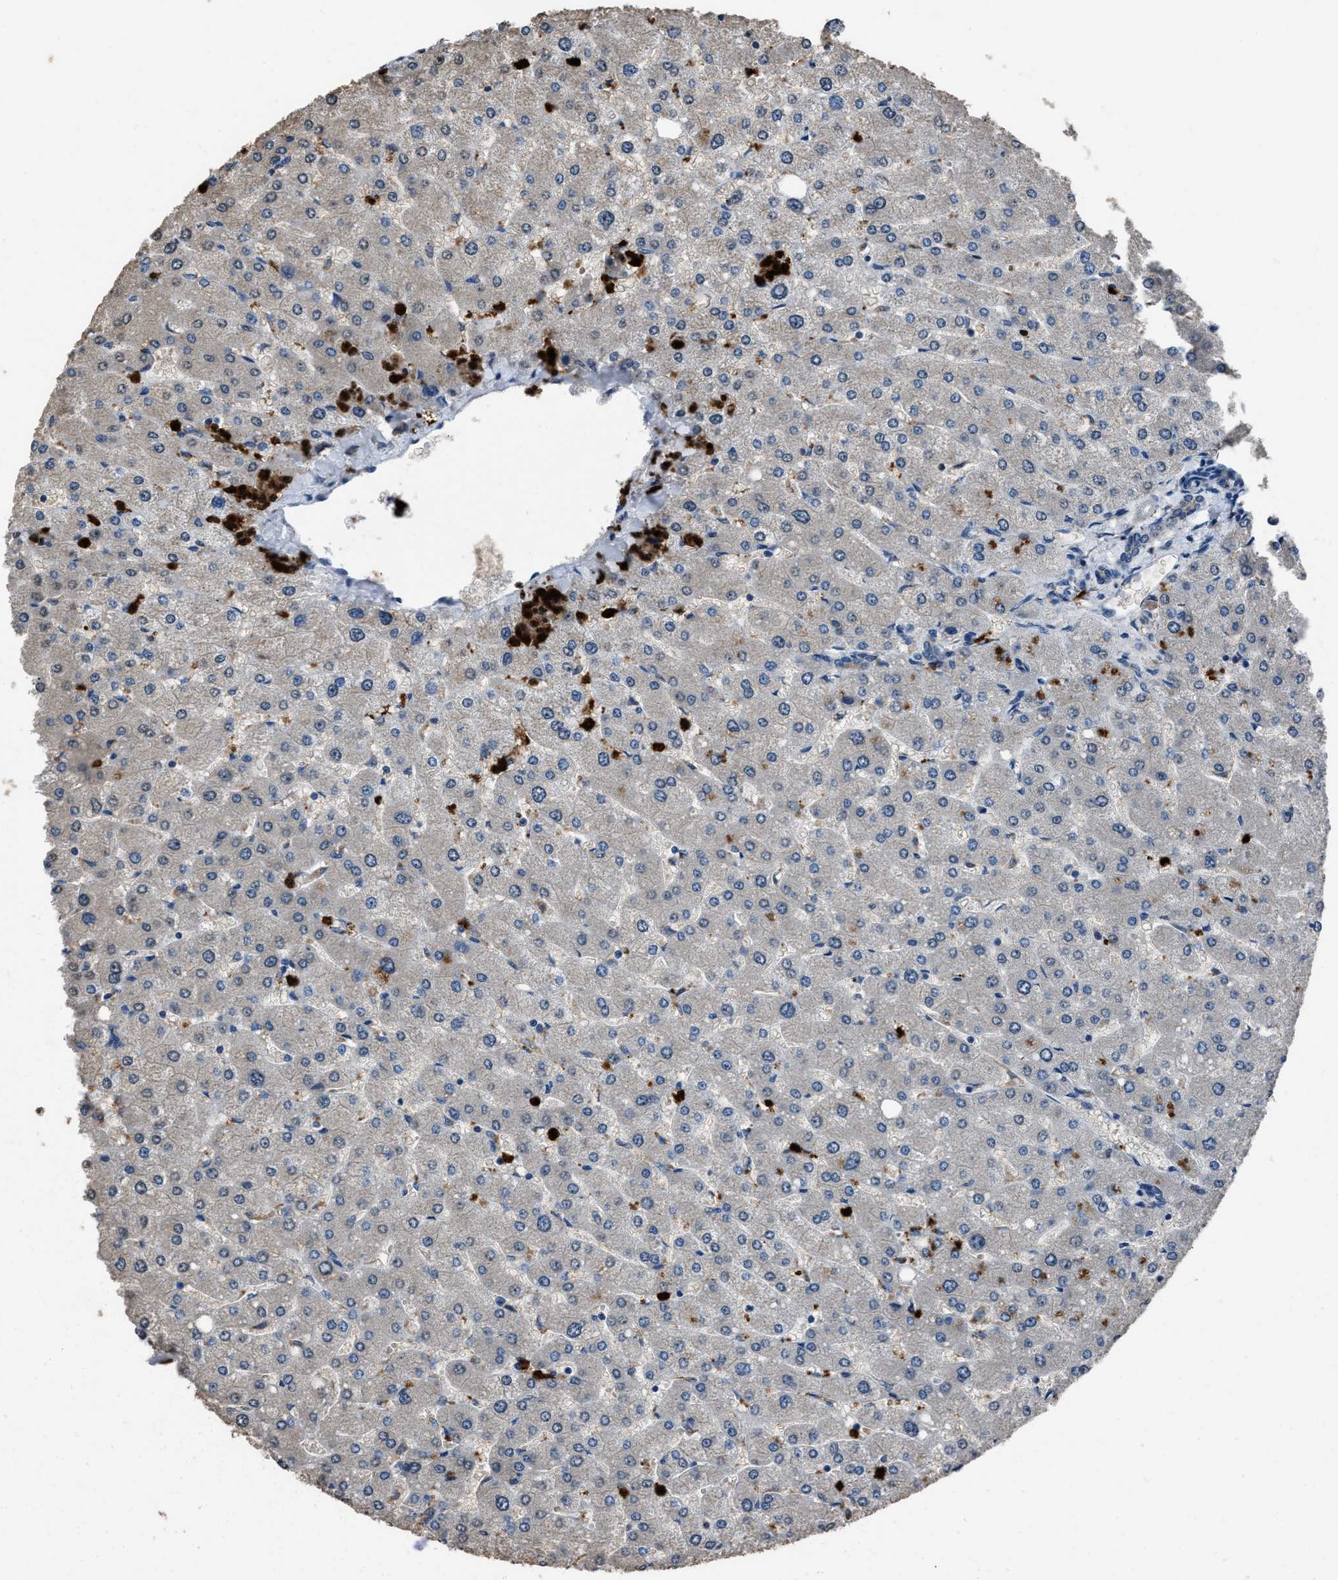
{"staining": {"intensity": "weak", "quantity": "25%-75%", "location": "cytoplasmic/membranous"}, "tissue": "liver", "cell_type": "Cholangiocytes", "image_type": "normal", "snomed": [{"axis": "morphology", "description": "Normal tissue, NOS"}, {"axis": "topography", "description": "Liver"}], "caption": "Protein expression analysis of unremarkable liver exhibits weak cytoplasmic/membranous expression in approximately 25%-75% of cholangiocytes. (DAB IHC with brightfield microscopy, high magnification).", "gene": "ANGPT1", "patient": {"sex": "male", "age": 55}}